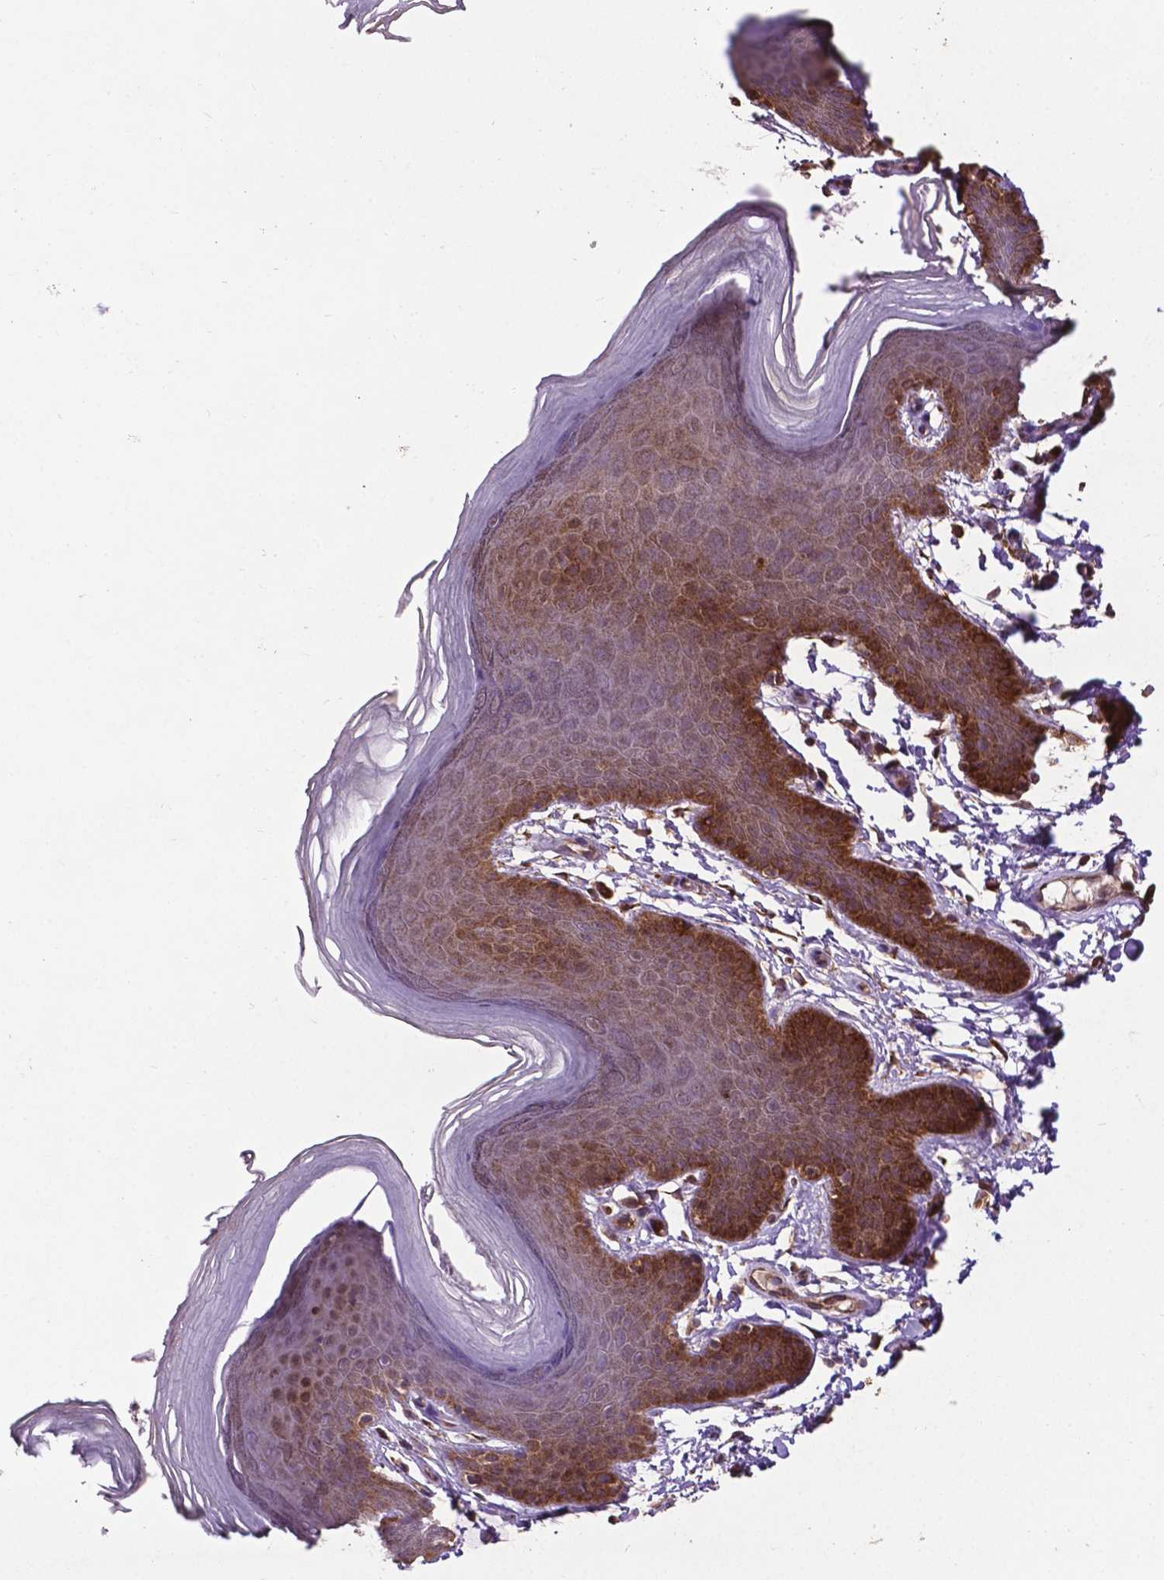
{"staining": {"intensity": "strong", "quantity": "25%-75%", "location": "cytoplasmic/membranous"}, "tissue": "skin", "cell_type": "Epidermal cells", "image_type": "normal", "snomed": [{"axis": "morphology", "description": "Normal tissue, NOS"}, {"axis": "topography", "description": "Anal"}], "caption": "Approximately 25%-75% of epidermal cells in normal human skin display strong cytoplasmic/membranous protein expression as visualized by brown immunohistochemical staining.", "gene": "SMAD3", "patient": {"sex": "male", "age": 53}}